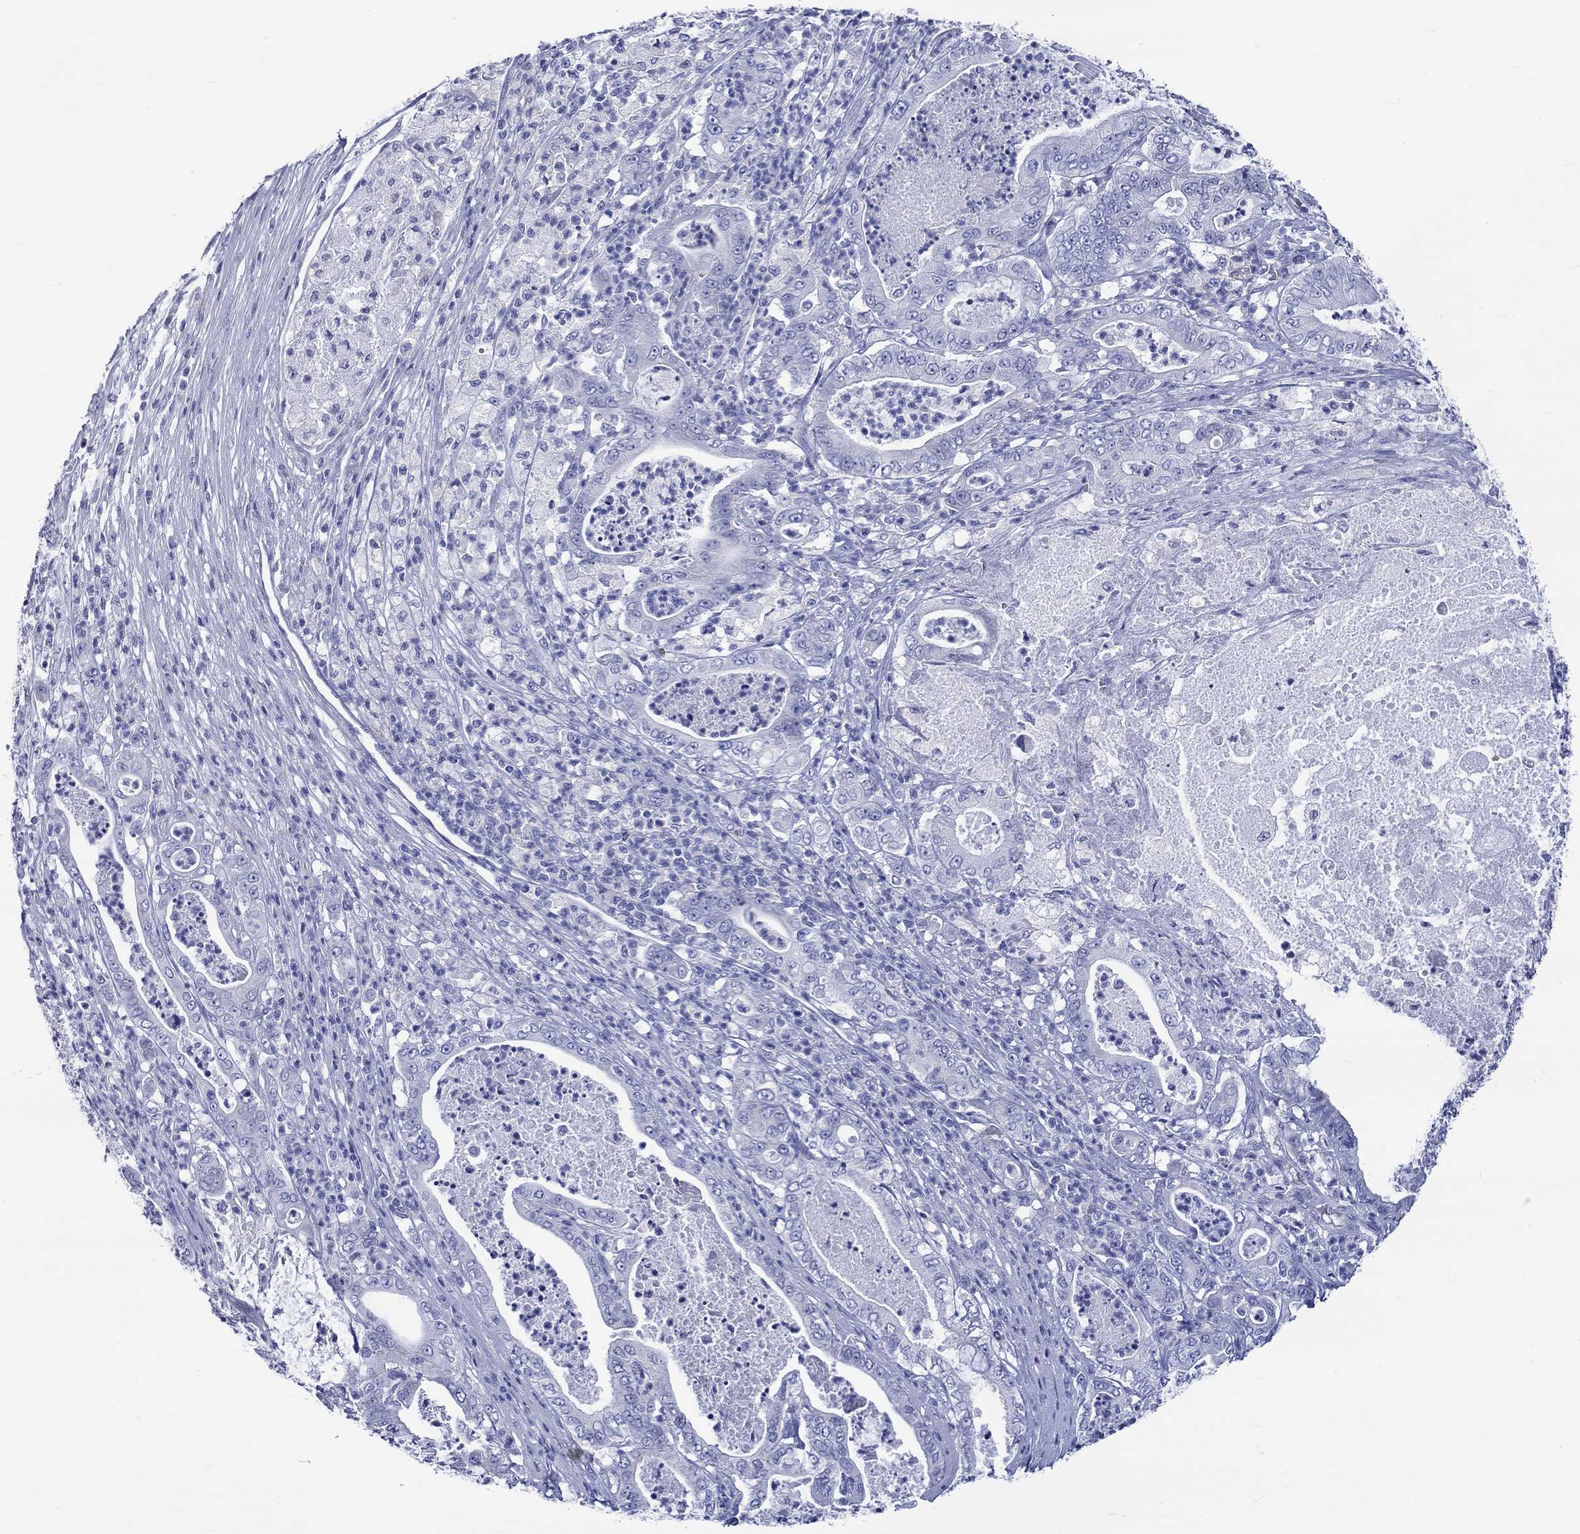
{"staining": {"intensity": "negative", "quantity": "none", "location": "none"}, "tissue": "pancreatic cancer", "cell_type": "Tumor cells", "image_type": "cancer", "snomed": [{"axis": "morphology", "description": "Adenocarcinoma, NOS"}, {"axis": "topography", "description": "Pancreas"}], "caption": "IHC histopathology image of human pancreatic adenocarcinoma stained for a protein (brown), which exhibits no positivity in tumor cells.", "gene": "NRIP3", "patient": {"sex": "male", "age": 71}}